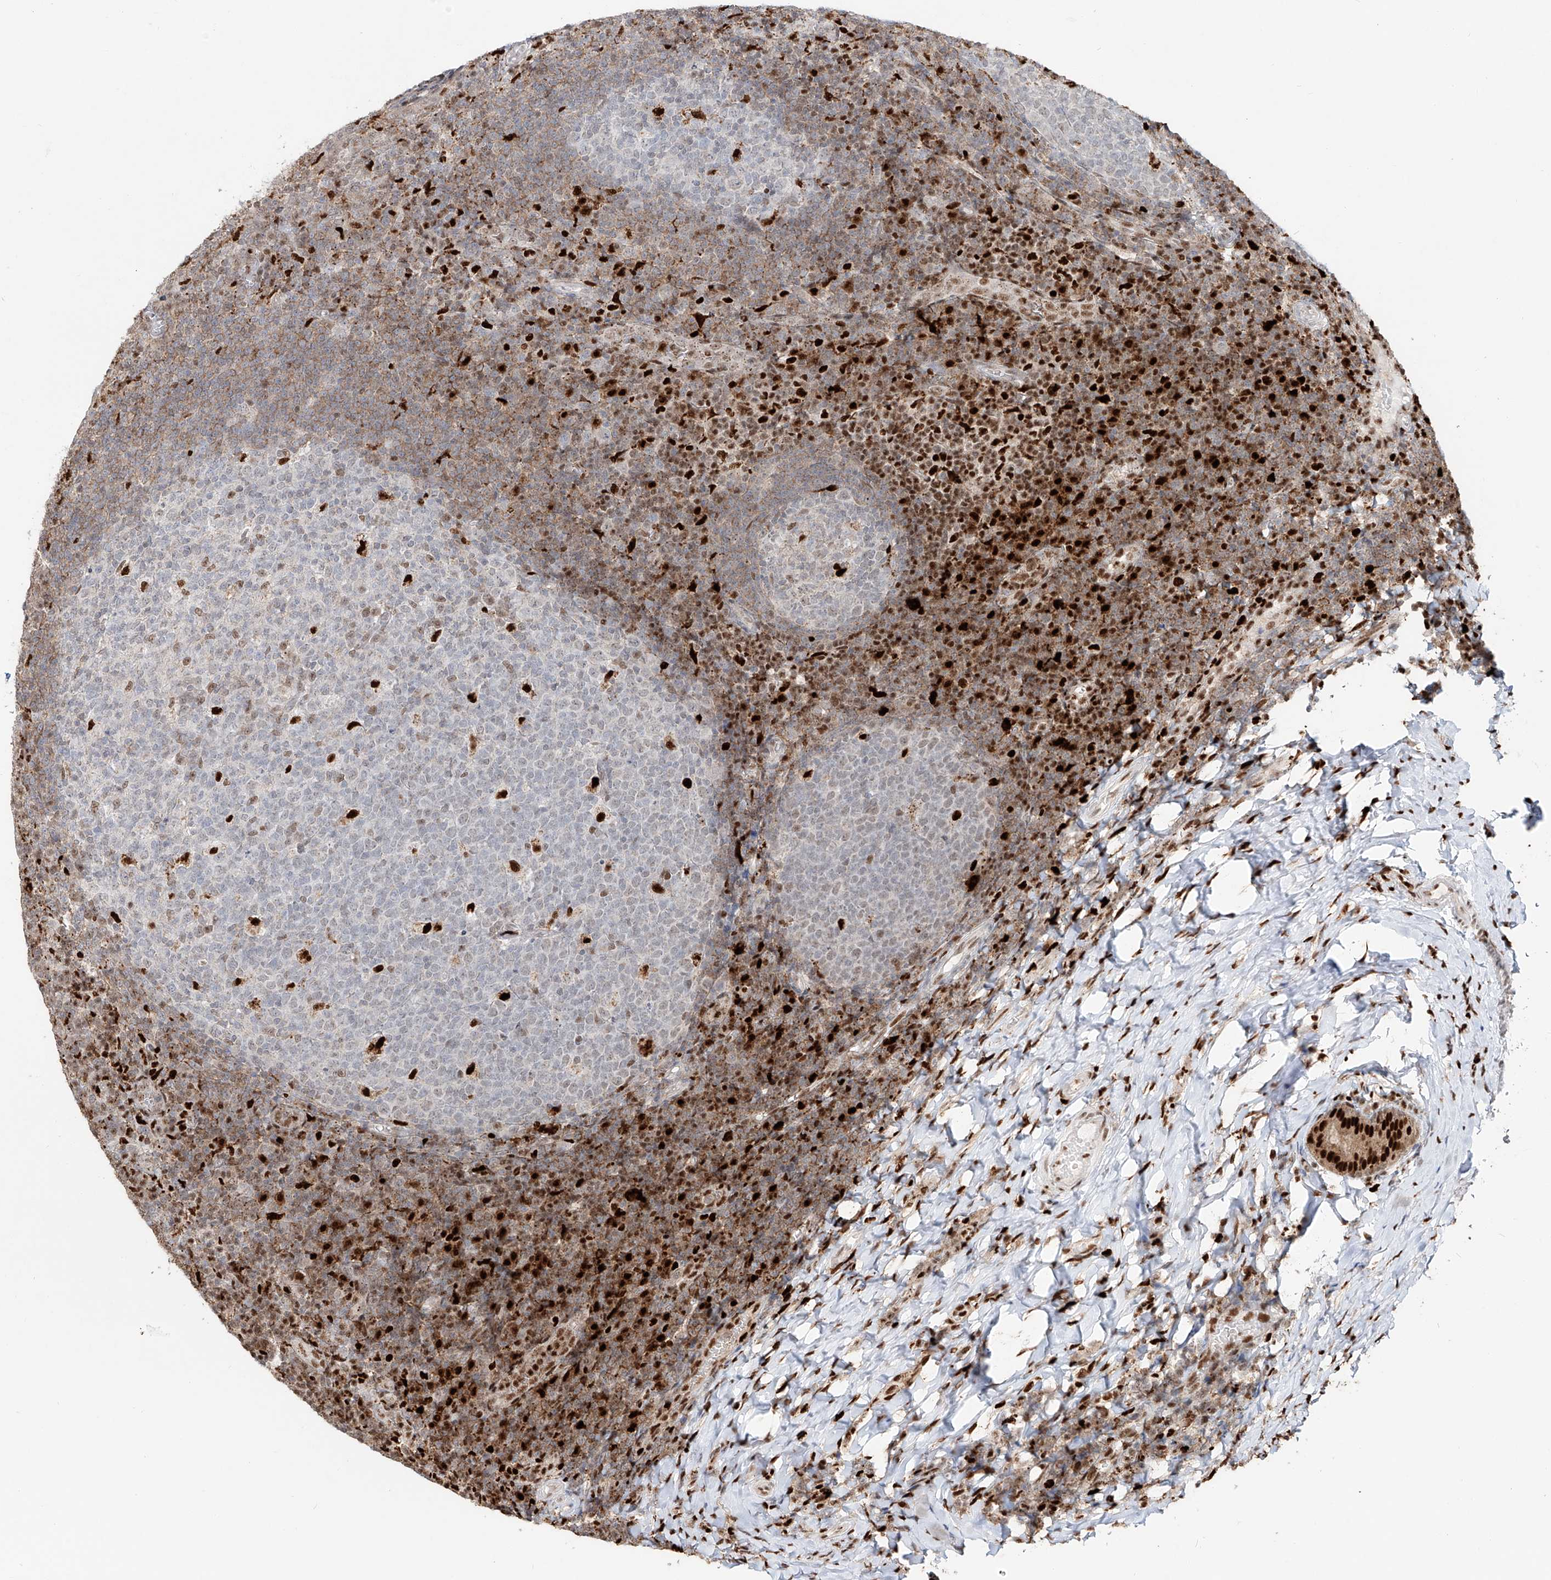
{"staining": {"intensity": "strong", "quantity": "<25%", "location": "nuclear"}, "tissue": "tonsil", "cell_type": "Germinal center cells", "image_type": "normal", "snomed": [{"axis": "morphology", "description": "Normal tissue, NOS"}, {"axis": "topography", "description": "Tonsil"}], "caption": "This image exhibits immunohistochemistry (IHC) staining of benign human tonsil, with medium strong nuclear staining in approximately <25% of germinal center cells.", "gene": "DZIP1L", "patient": {"sex": "female", "age": 19}}